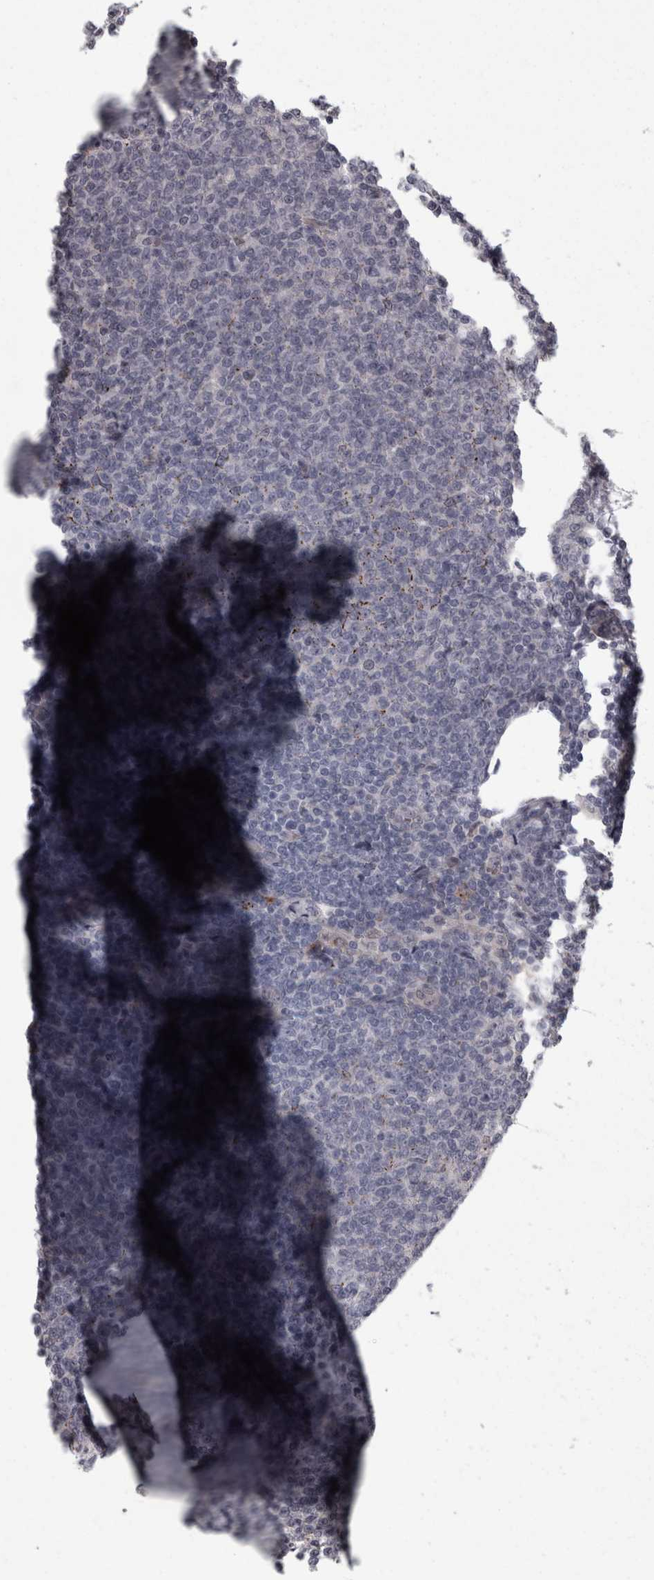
{"staining": {"intensity": "negative", "quantity": "none", "location": "none"}, "tissue": "lymphoma", "cell_type": "Tumor cells", "image_type": "cancer", "snomed": [{"axis": "morphology", "description": "Malignant lymphoma, non-Hodgkin's type, Low grade"}, {"axis": "topography", "description": "Lymph node"}], "caption": "Human lymphoma stained for a protein using immunohistochemistry (IHC) exhibits no expression in tumor cells.", "gene": "PCDH17", "patient": {"sex": "male", "age": 66}}